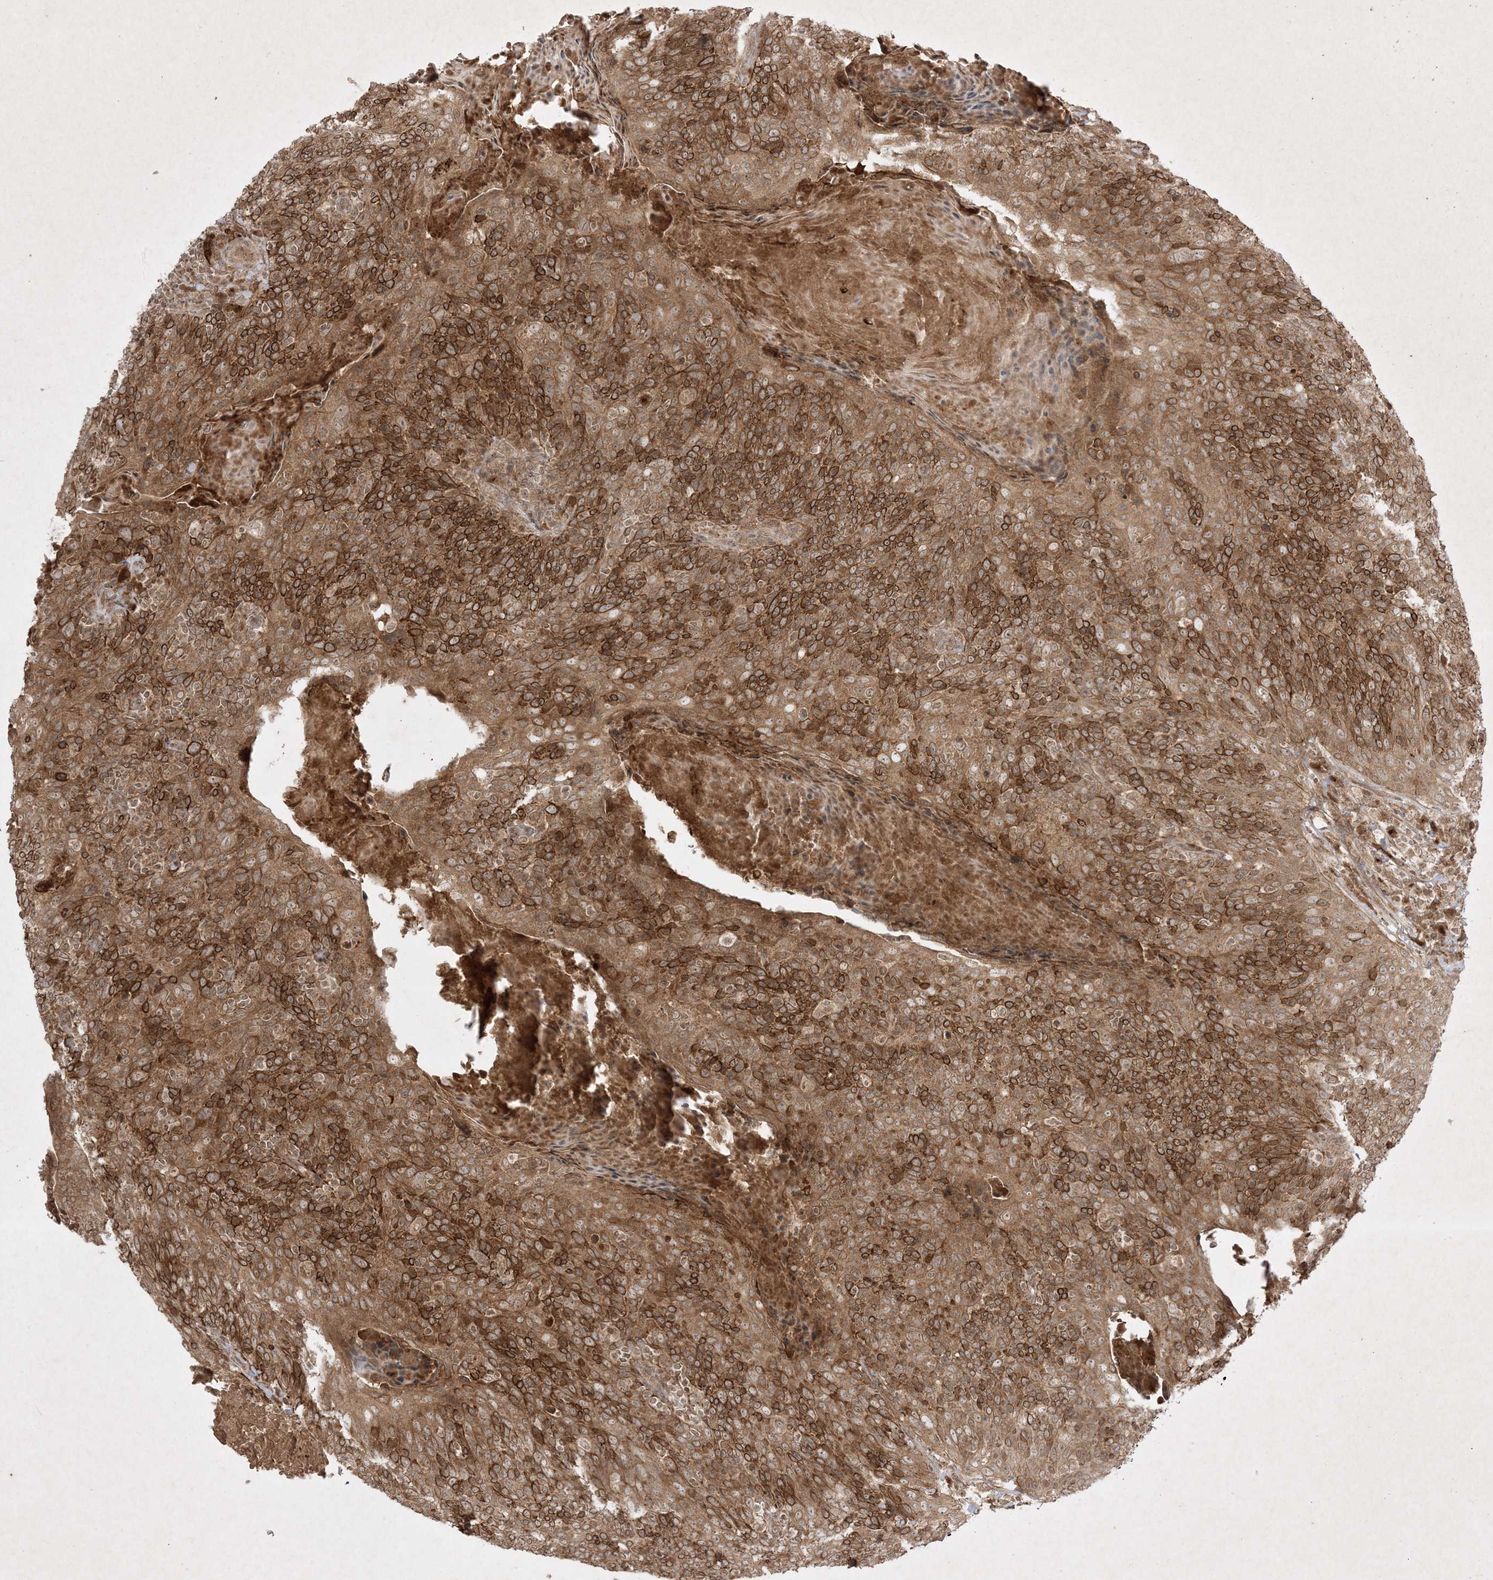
{"staining": {"intensity": "strong", "quantity": ">75%", "location": "cytoplasmic/membranous"}, "tissue": "head and neck cancer", "cell_type": "Tumor cells", "image_type": "cancer", "snomed": [{"axis": "morphology", "description": "Squamous cell carcinoma, NOS"}, {"axis": "morphology", "description": "Squamous cell carcinoma, metastatic, NOS"}, {"axis": "topography", "description": "Lymph node"}, {"axis": "topography", "description": "Head-Neck"}], "caption": "Immunohistochemistry of head and neck metastatic squamous cell carcinoma exhibits high levels of strong cytoplasmic/membranous expression in about >75% of tumor cells.", "gene": "PTK6", "patient": {"sex": "male", "age": 62}}